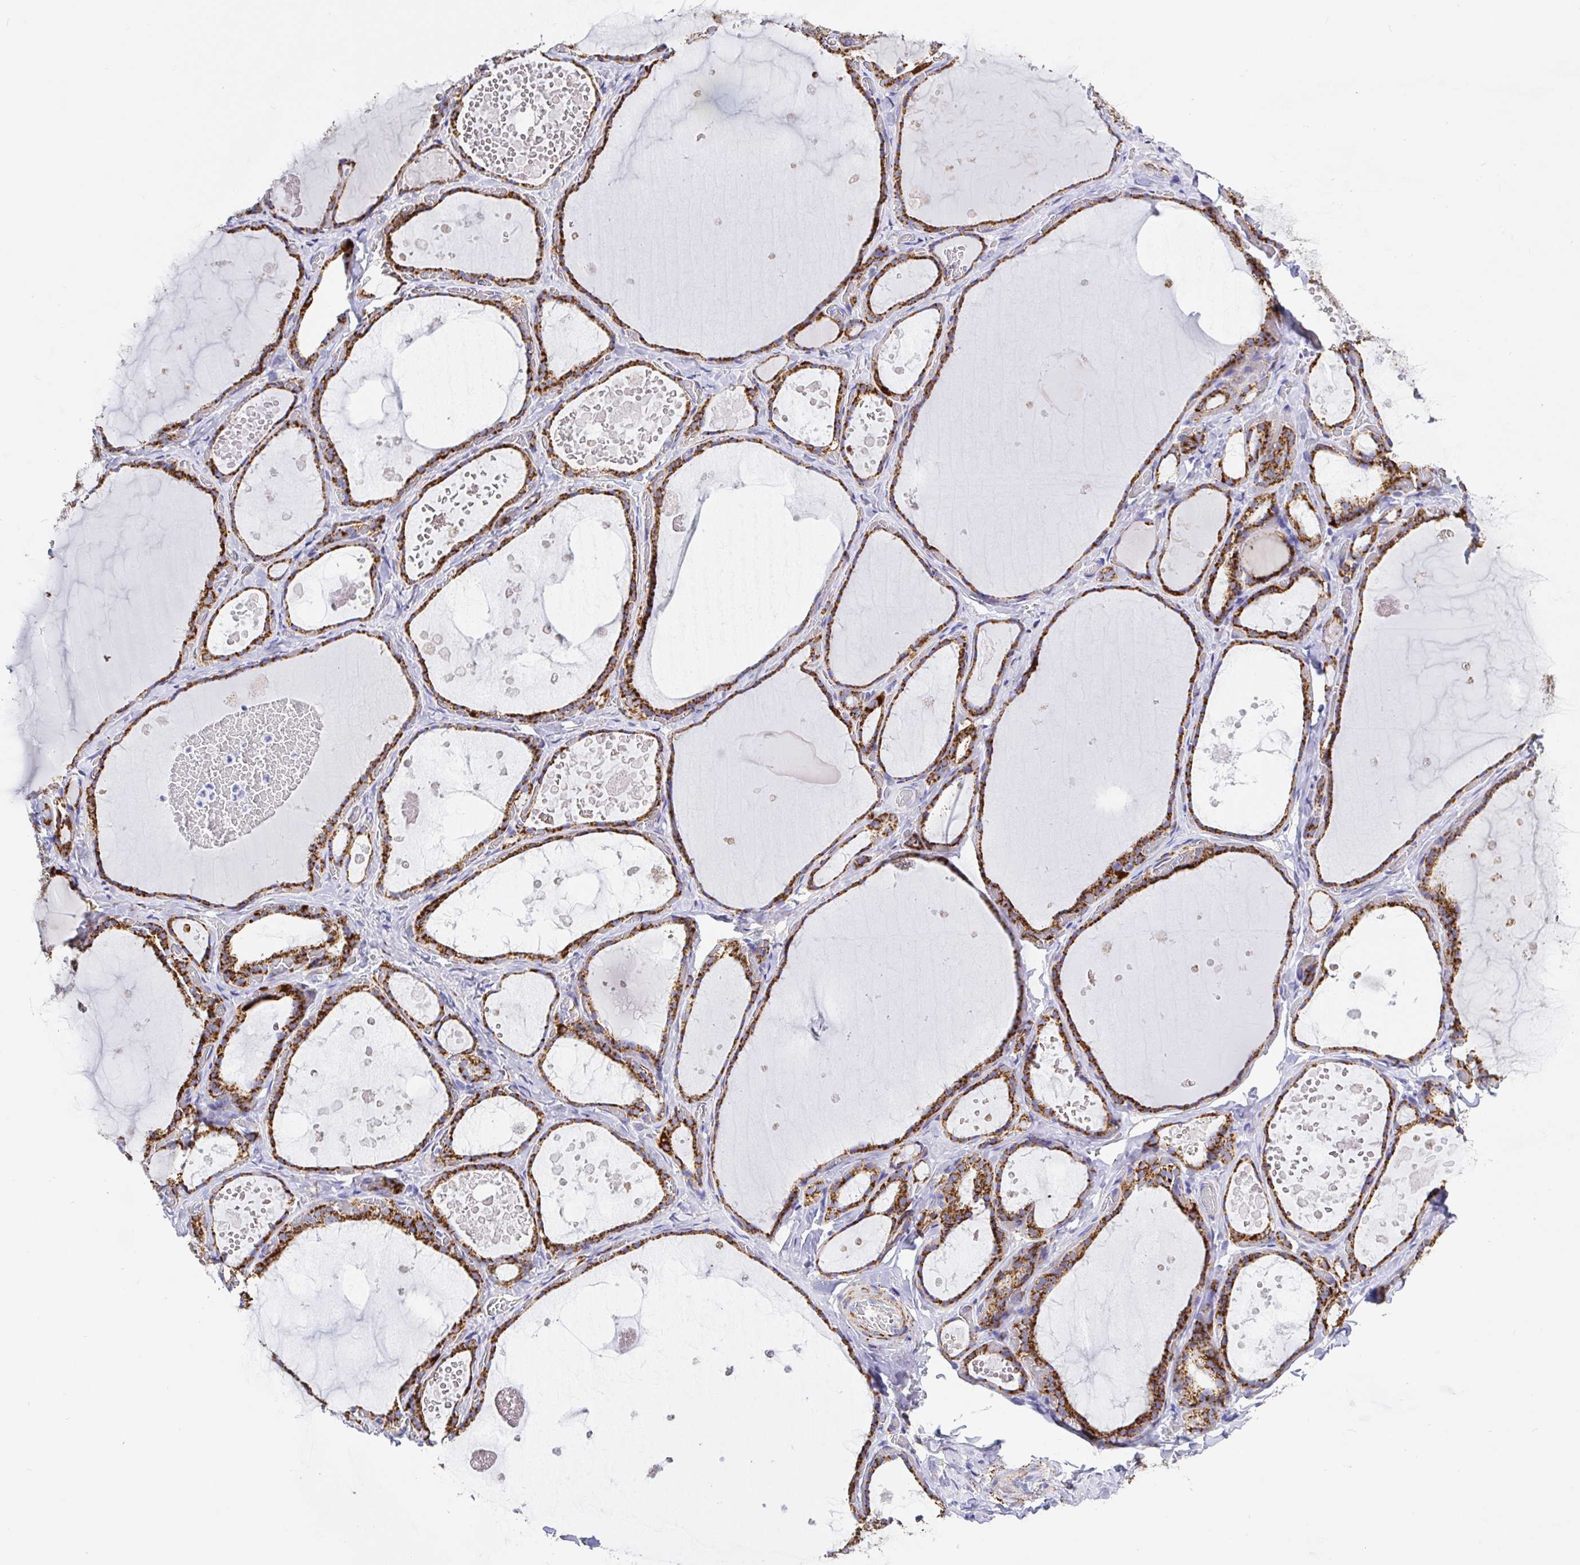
{"staining": {"intensity": "strong", "quantity": ">75%", "location": "cytoplasmic/membranous"}, "tissue": "thyroid gland", "cell_type": "Glandular cells", "image_type": "normal", "snomed": [{"axis": "morphology", "description": "Normal tissue, NOS"}, {"axis": "topography", "description": "Thyroid gland"}], "caption": "A brown stain highlights strong cytoplasmic/membranous positivity of a protein in glandular cells of normal thyroid gland.", "gene": "MAOA", "patient": {"sex": "female", "age": 56}}